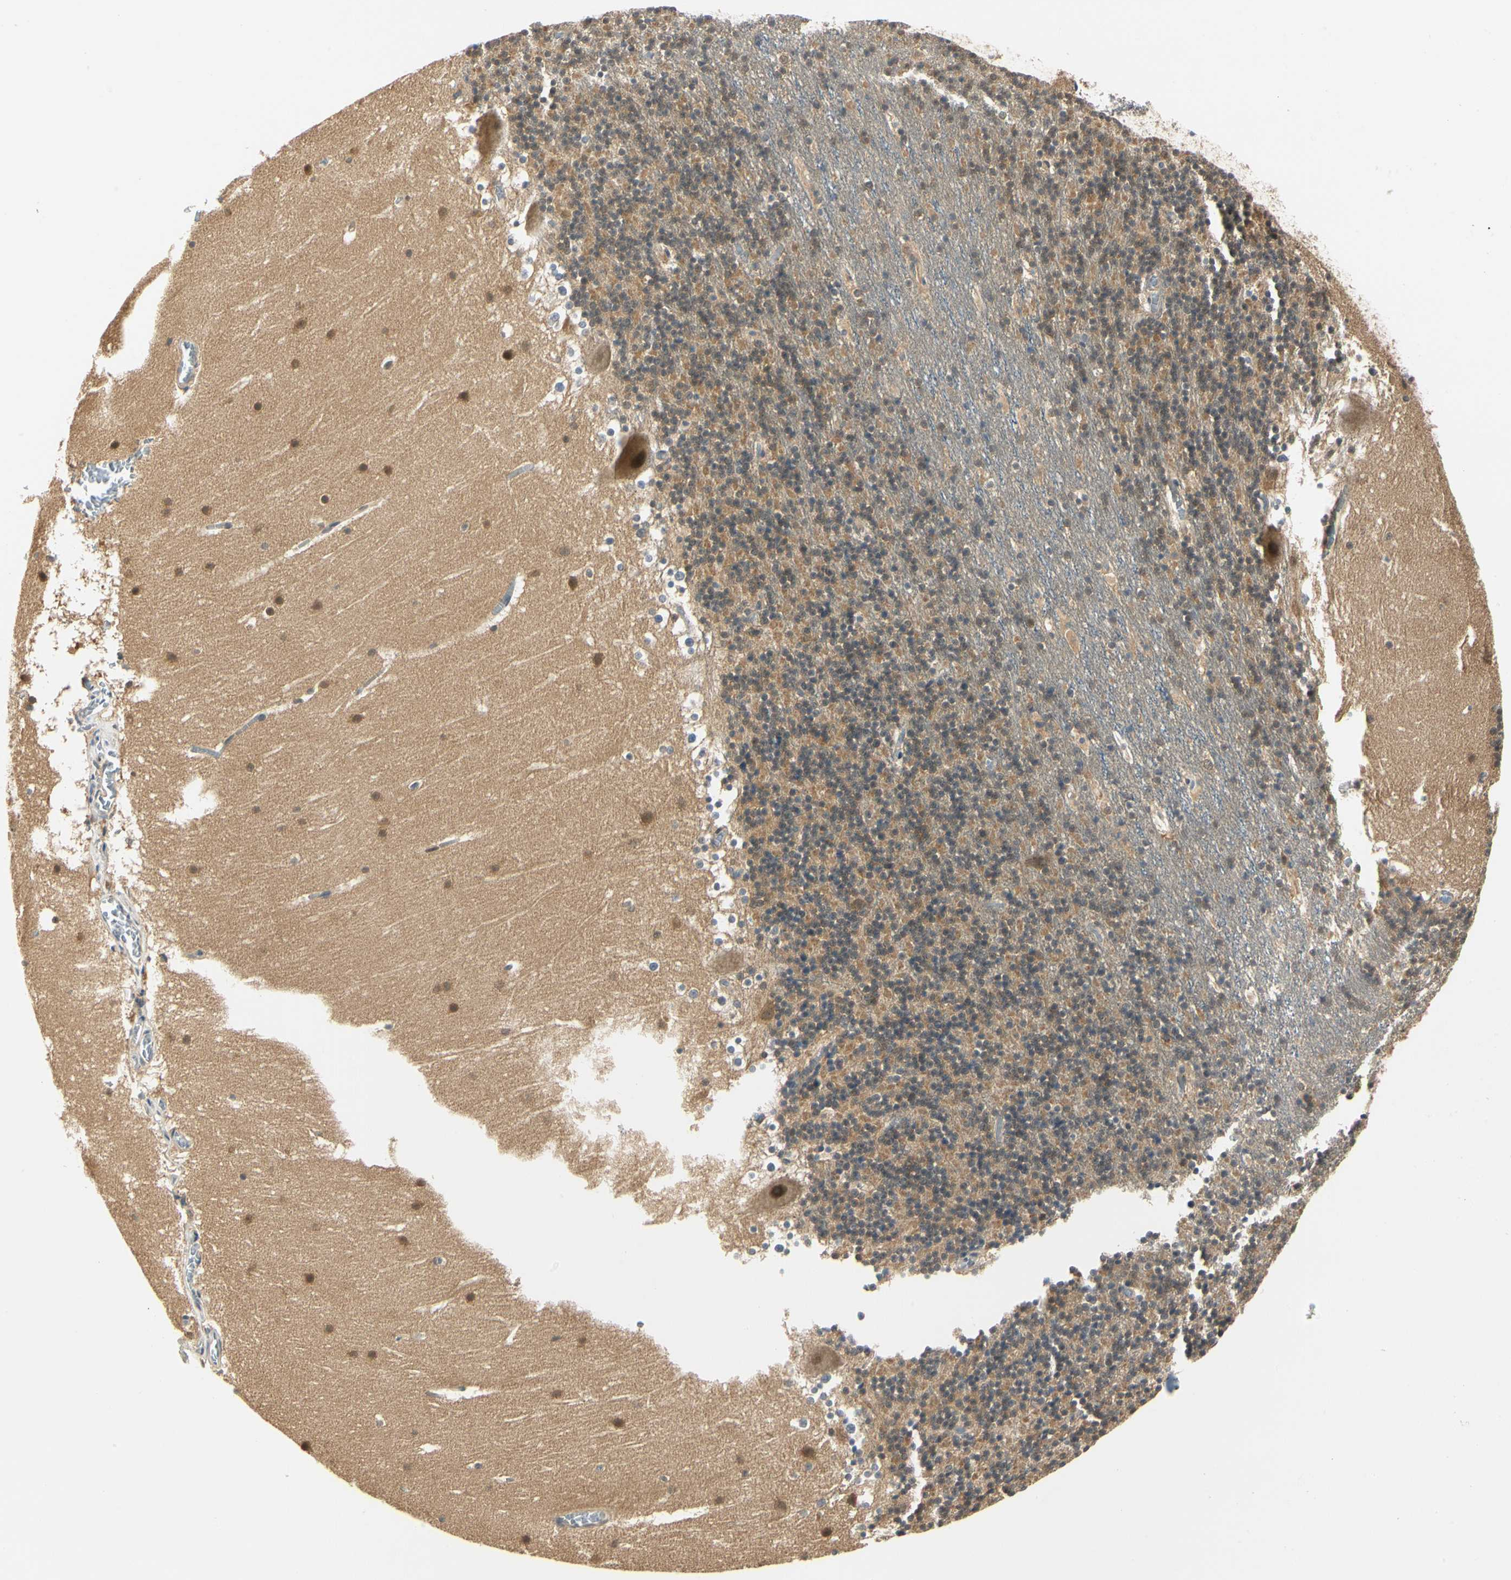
{"staining": {"intensity": "moderate", "quantity": "25%-75%", "location": "cytoplasmic/membranous,nuclear"}, "tissue": "cerebellum", "cell_type": "Cells in granular layer", "image_type": "normal", "snomed": [{"axis": "morphology", "description": "Normal tissue, NOS"}, {"axis": "topography", "description": "Cerebellum"}], "caption": "Immunohistochemical staining of unremarkable cerebellum demonstrates moderate cytoplasmic/membranous,nuclear protein expression in approximately 25%-75% of cells in granular layer.", "gene": "UBE2Z", "patient": {"sex": "male", "age": 45}}